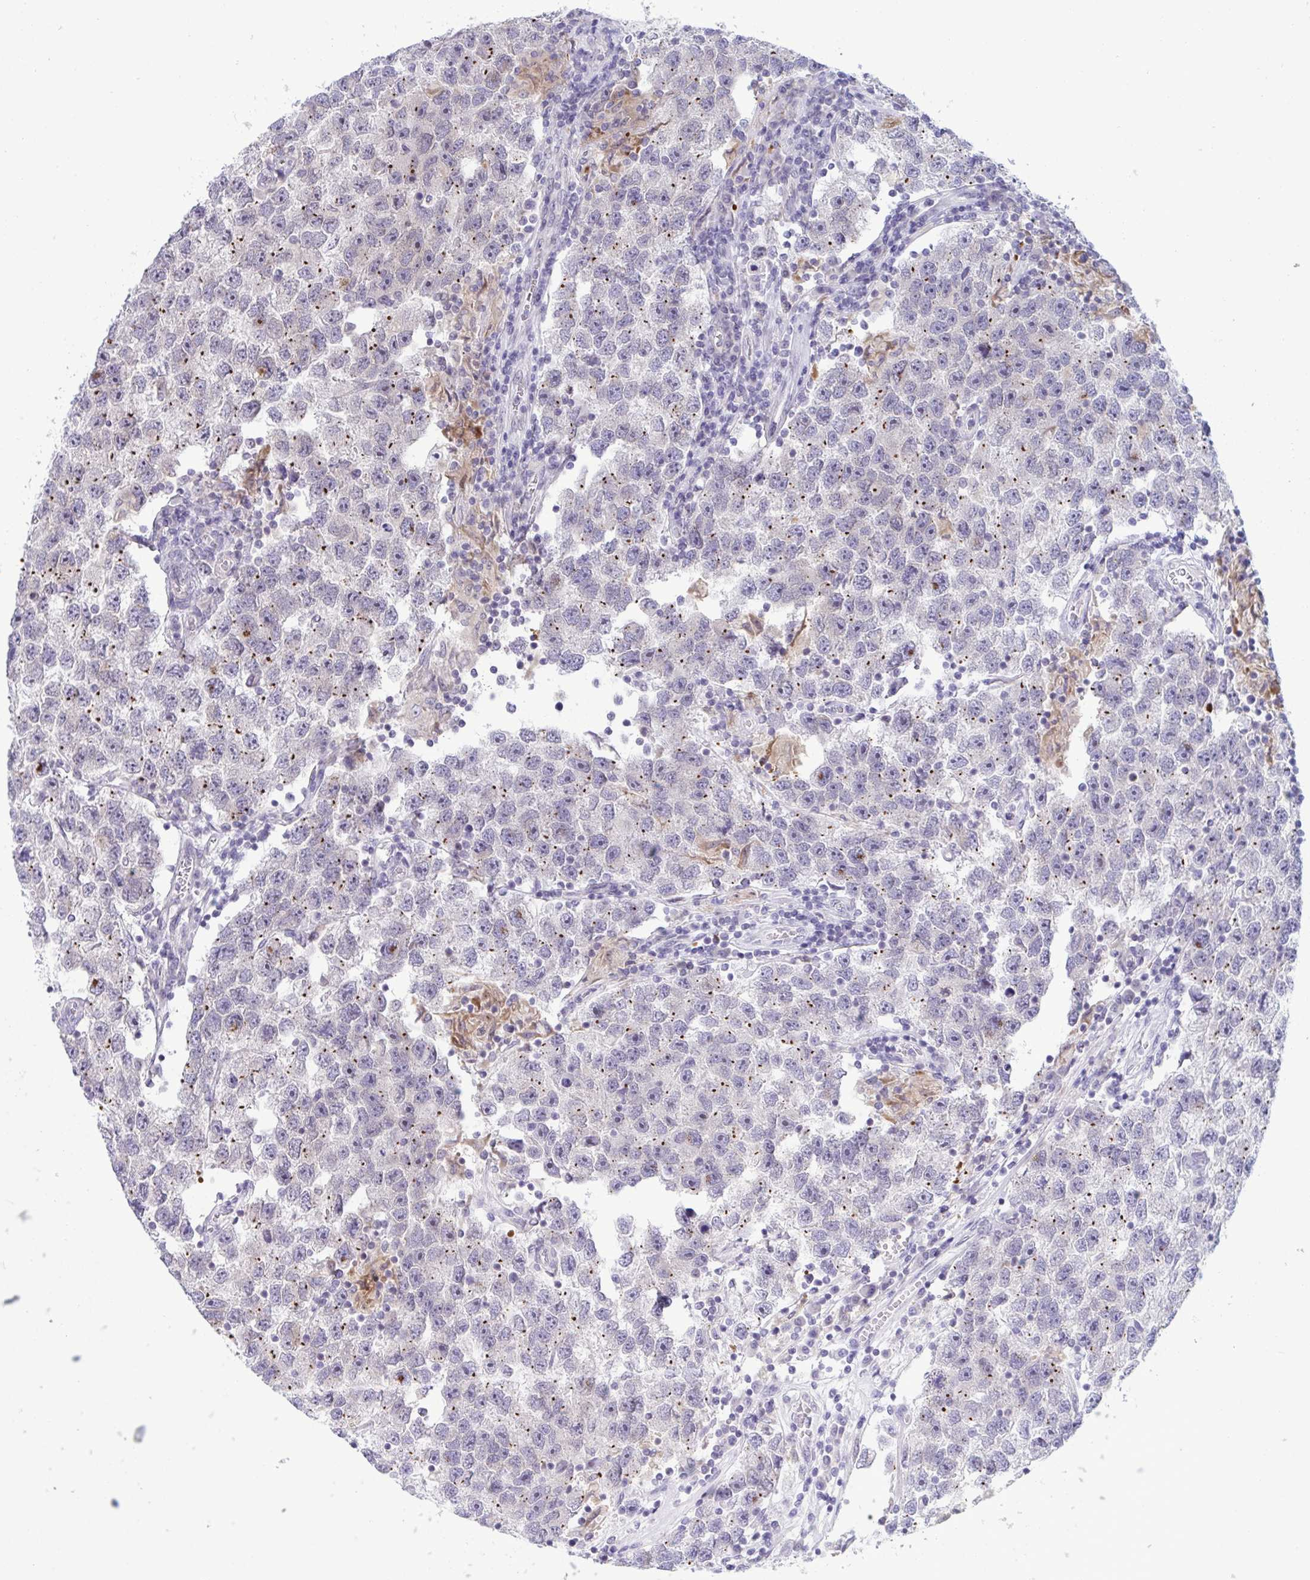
{"staining": {"intensity": "weak", "quantity": "25%-75%", "location": "cytoplasmic/membranous"}, "tissue": "testis cancer", "cell_type": "Tumor cells", "image_type": "cancer", "snomed": [{"axis": "morphology", "description": "Seminoma, NOS"}, {"axis": "topography", "description": "Testis"}], "caption": "Protein staining of seminoma (testis) tissue shows weak cytoplasmic/membranous staining in approximately 25%-75% of tumor cells.", "gene": "DOCK11", "patient": {"sex": "male", "age": 26}}